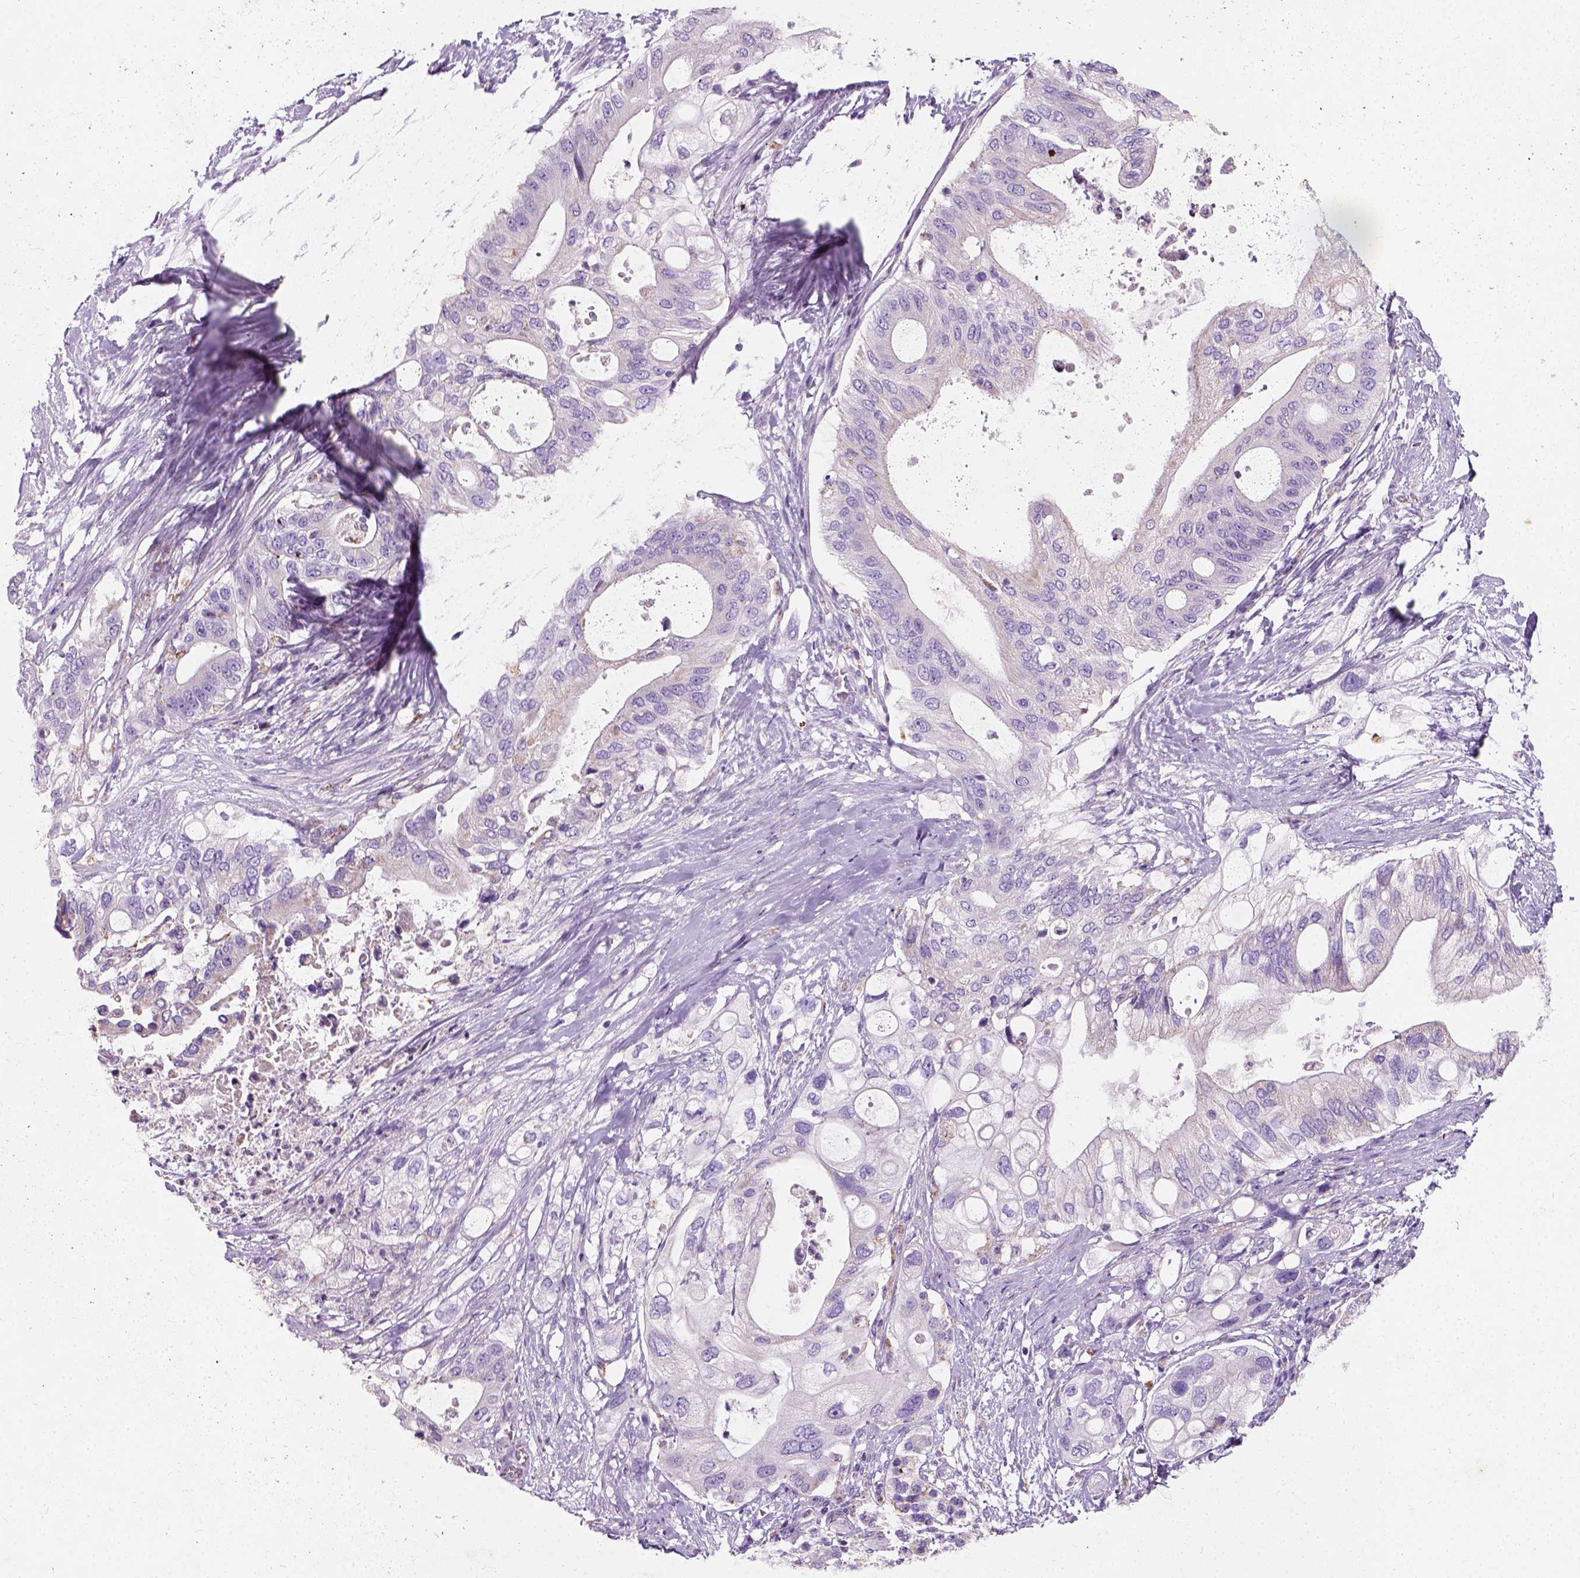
{"staining": {"intensity": "negative", "quantity": "none", "location": "none"}, "tissue": "pancreatic cancer", "cell_type": "Tumor cells", "image_type": "cancer", "snomed": [{"axis": "morphology", "description": "Adenocarcinoma, NOS"}, {"axis": "topography", "description": "Pancreas"}], "caption": "Immunohistochemical staining of adenocarcinoma (pancreatic) displays no significant staining in tumor cells.", "gene": "CHODL", "patient": {"sex": "female", "age": 72}}